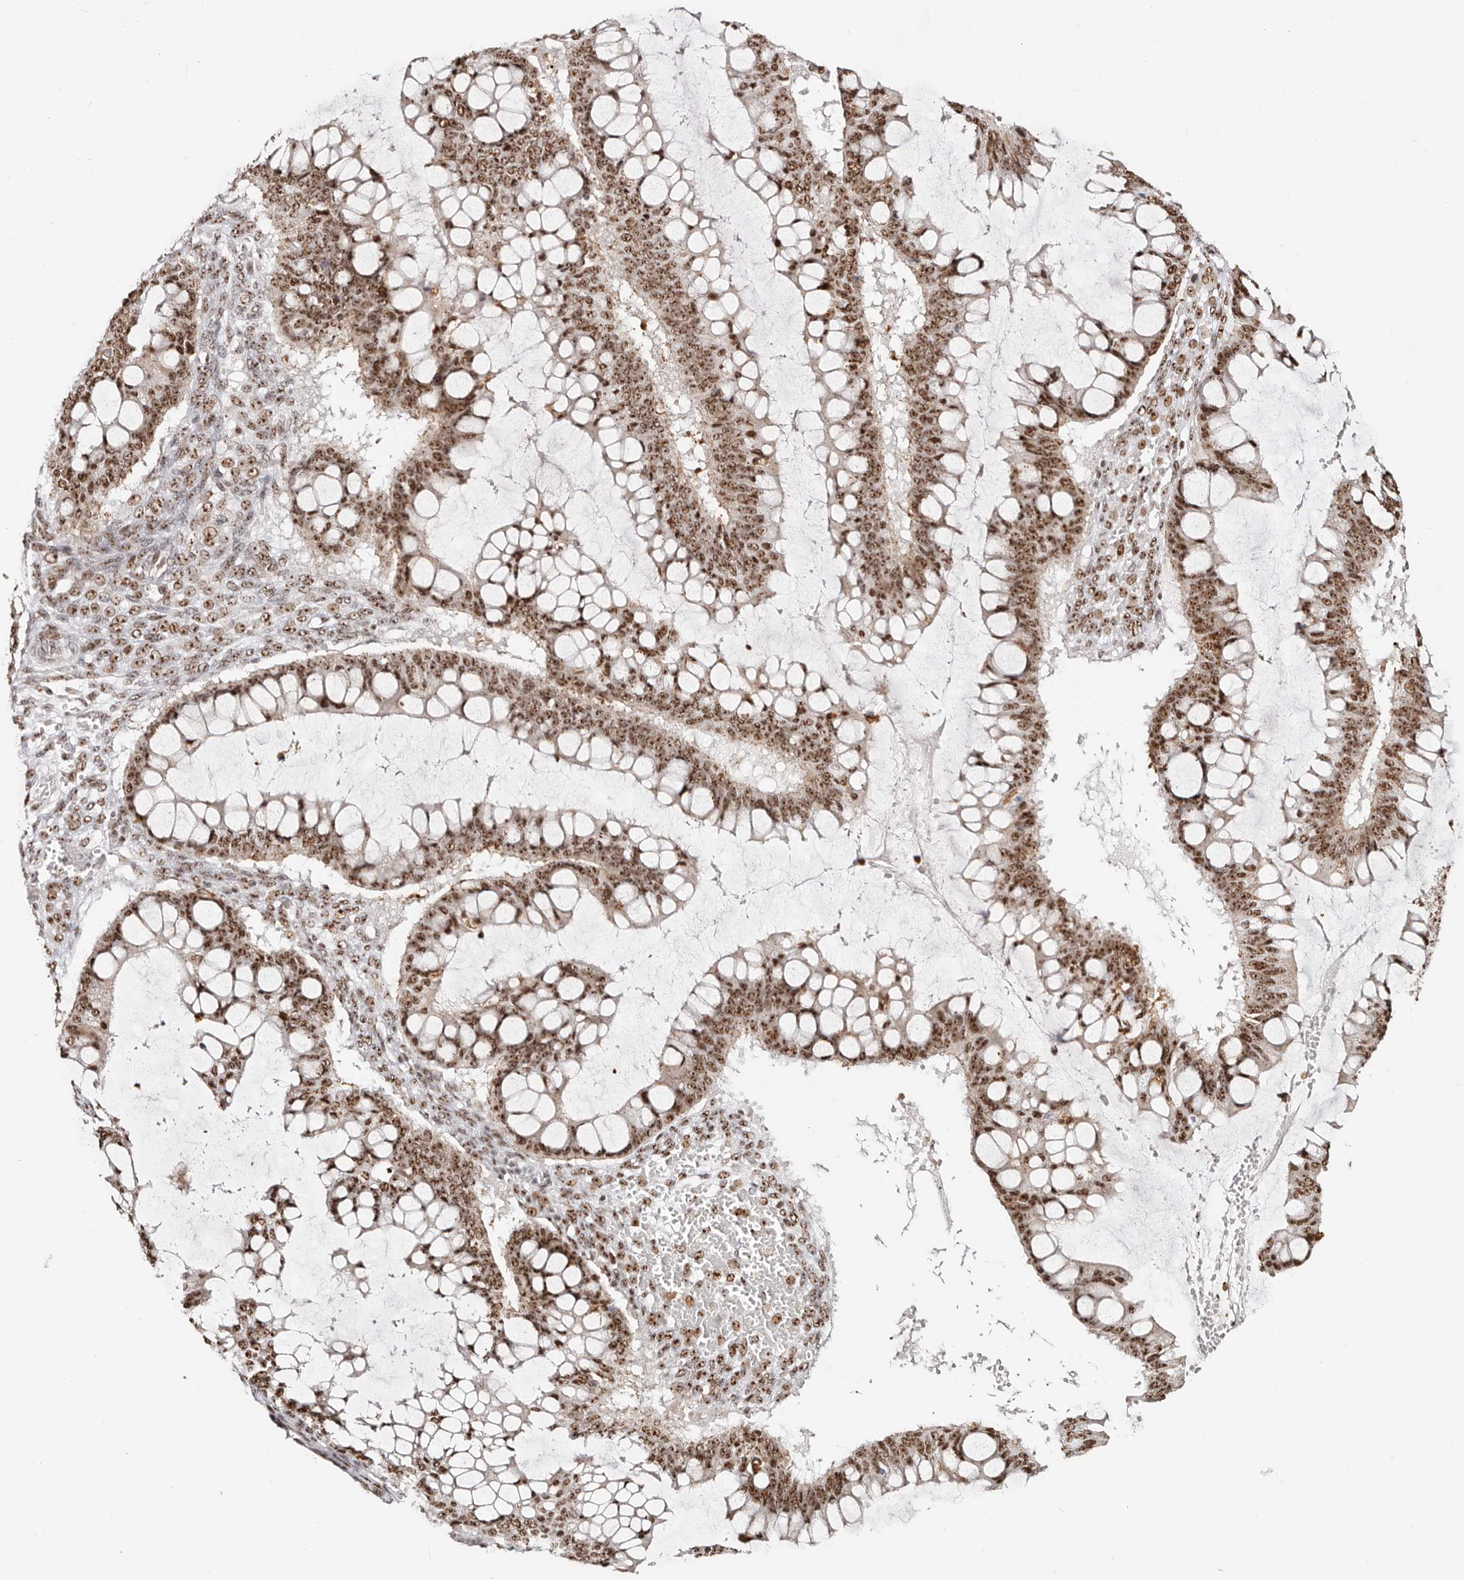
{"staining": {"intensity": "strong", "quantity": ">75%", "location": "nuclear"}, "tissue": "ovarian cancer", "cell_type": "Tumor cells", "image_type": "cancer", "snomed": [{"axis": "morphology", "description": "Cystadenocarcinoma, mucinous, NOS"}, {"axis": "topography", "description": "Ovary"}], "caption": "Protein positivity by immunohistochemistry (IHC) exhibits strong nuclear expression in about >75% of tumor cells in ovarian mucinous cystadenocarcinoma.", "gene": "IQGAP3", "patient": {"sex": "female", "age": 73}}